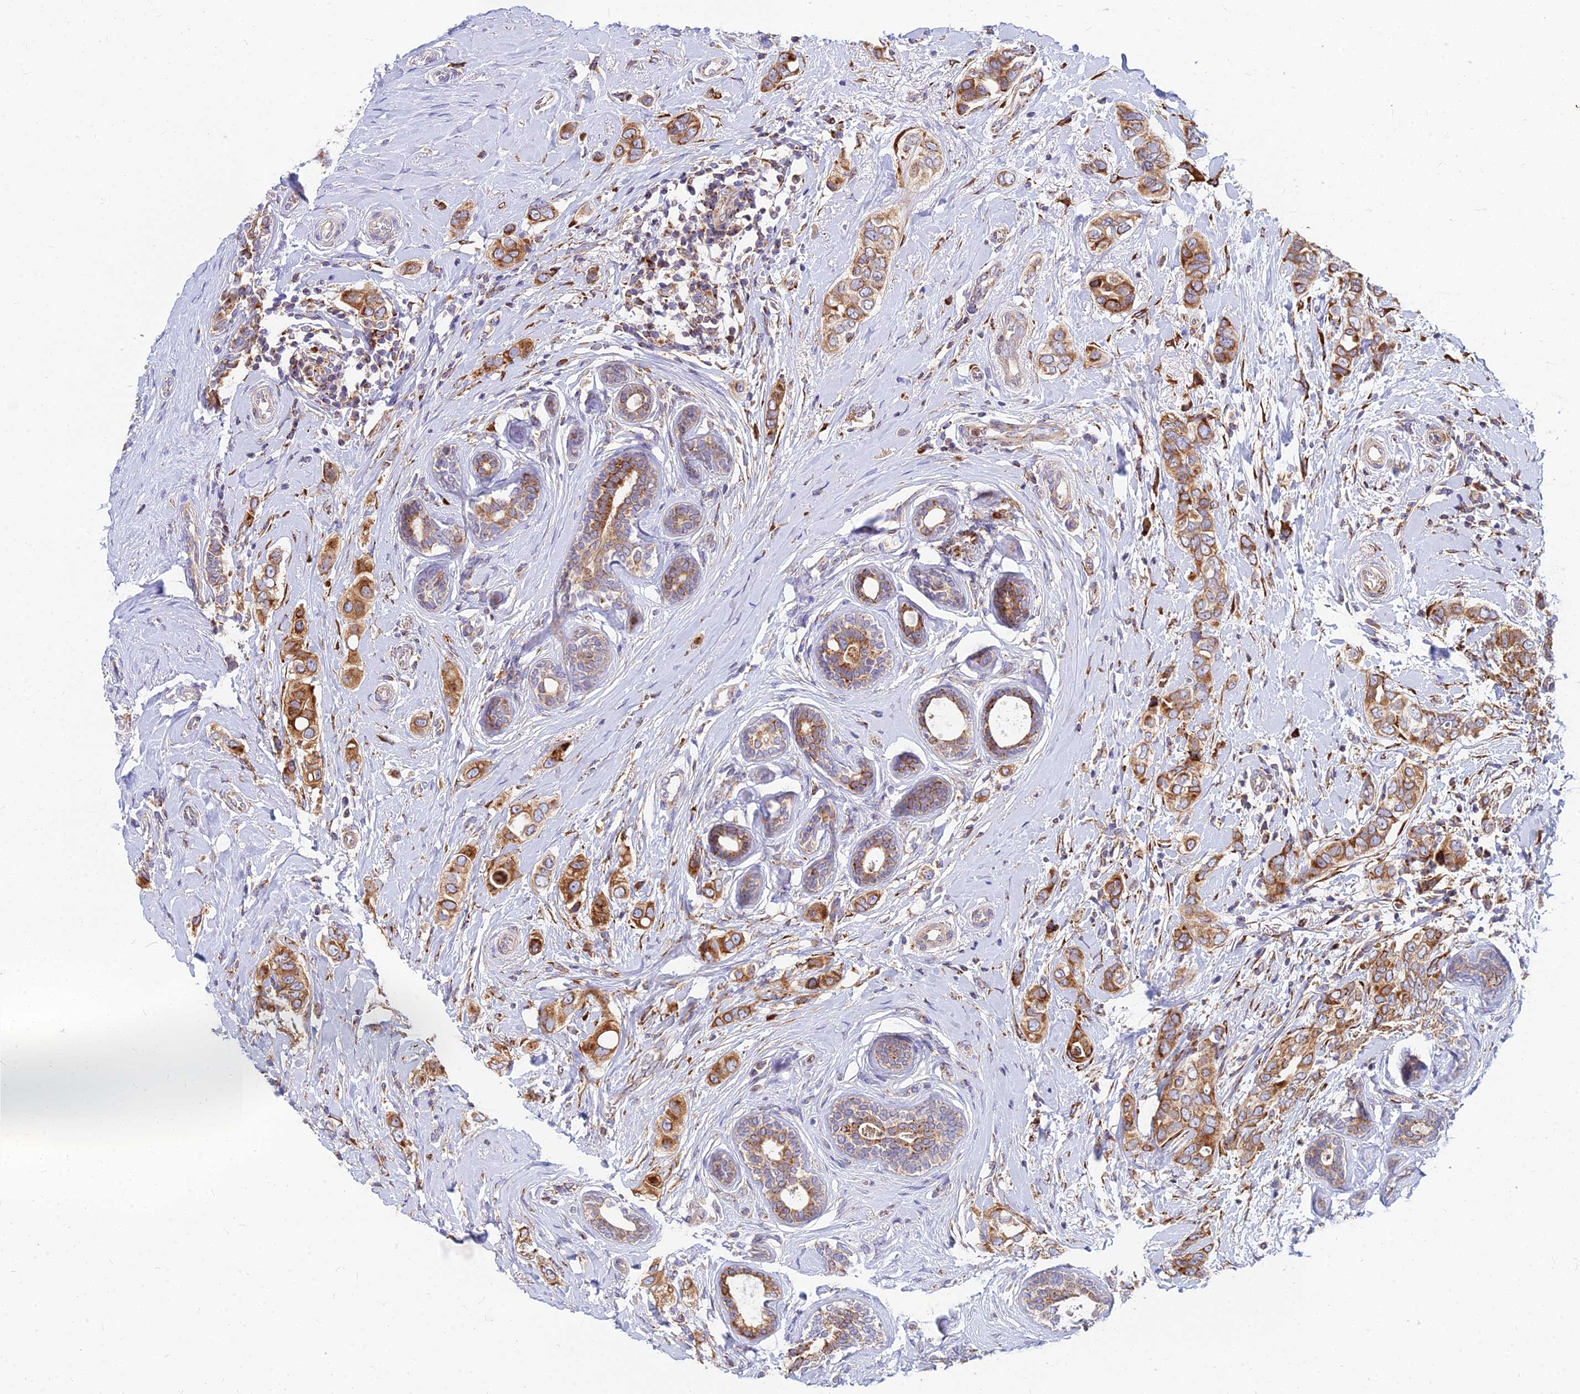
{"staining": {"intensity": "moderate", "quantity": ">75%", "location": "cytoplasmic/membranous"}, "tissue": "breast cancer", "cell_type": "Tumor cells", "image_type": "cancer", "snomed": [{"axis": "morphology", "description": "Lobular carcinoma"}, {"axis": "topography", "description": "Breast"}], "caption": "Immunohistochemical staining of breast cancer (lobular carcinoma) exhibits medium levels of moderate cytoplasmic/membranous protein expression in approximately >75% of tumor cells.", "gene": "CCT6B", "patient": {"sex": "female", "age": 51}}